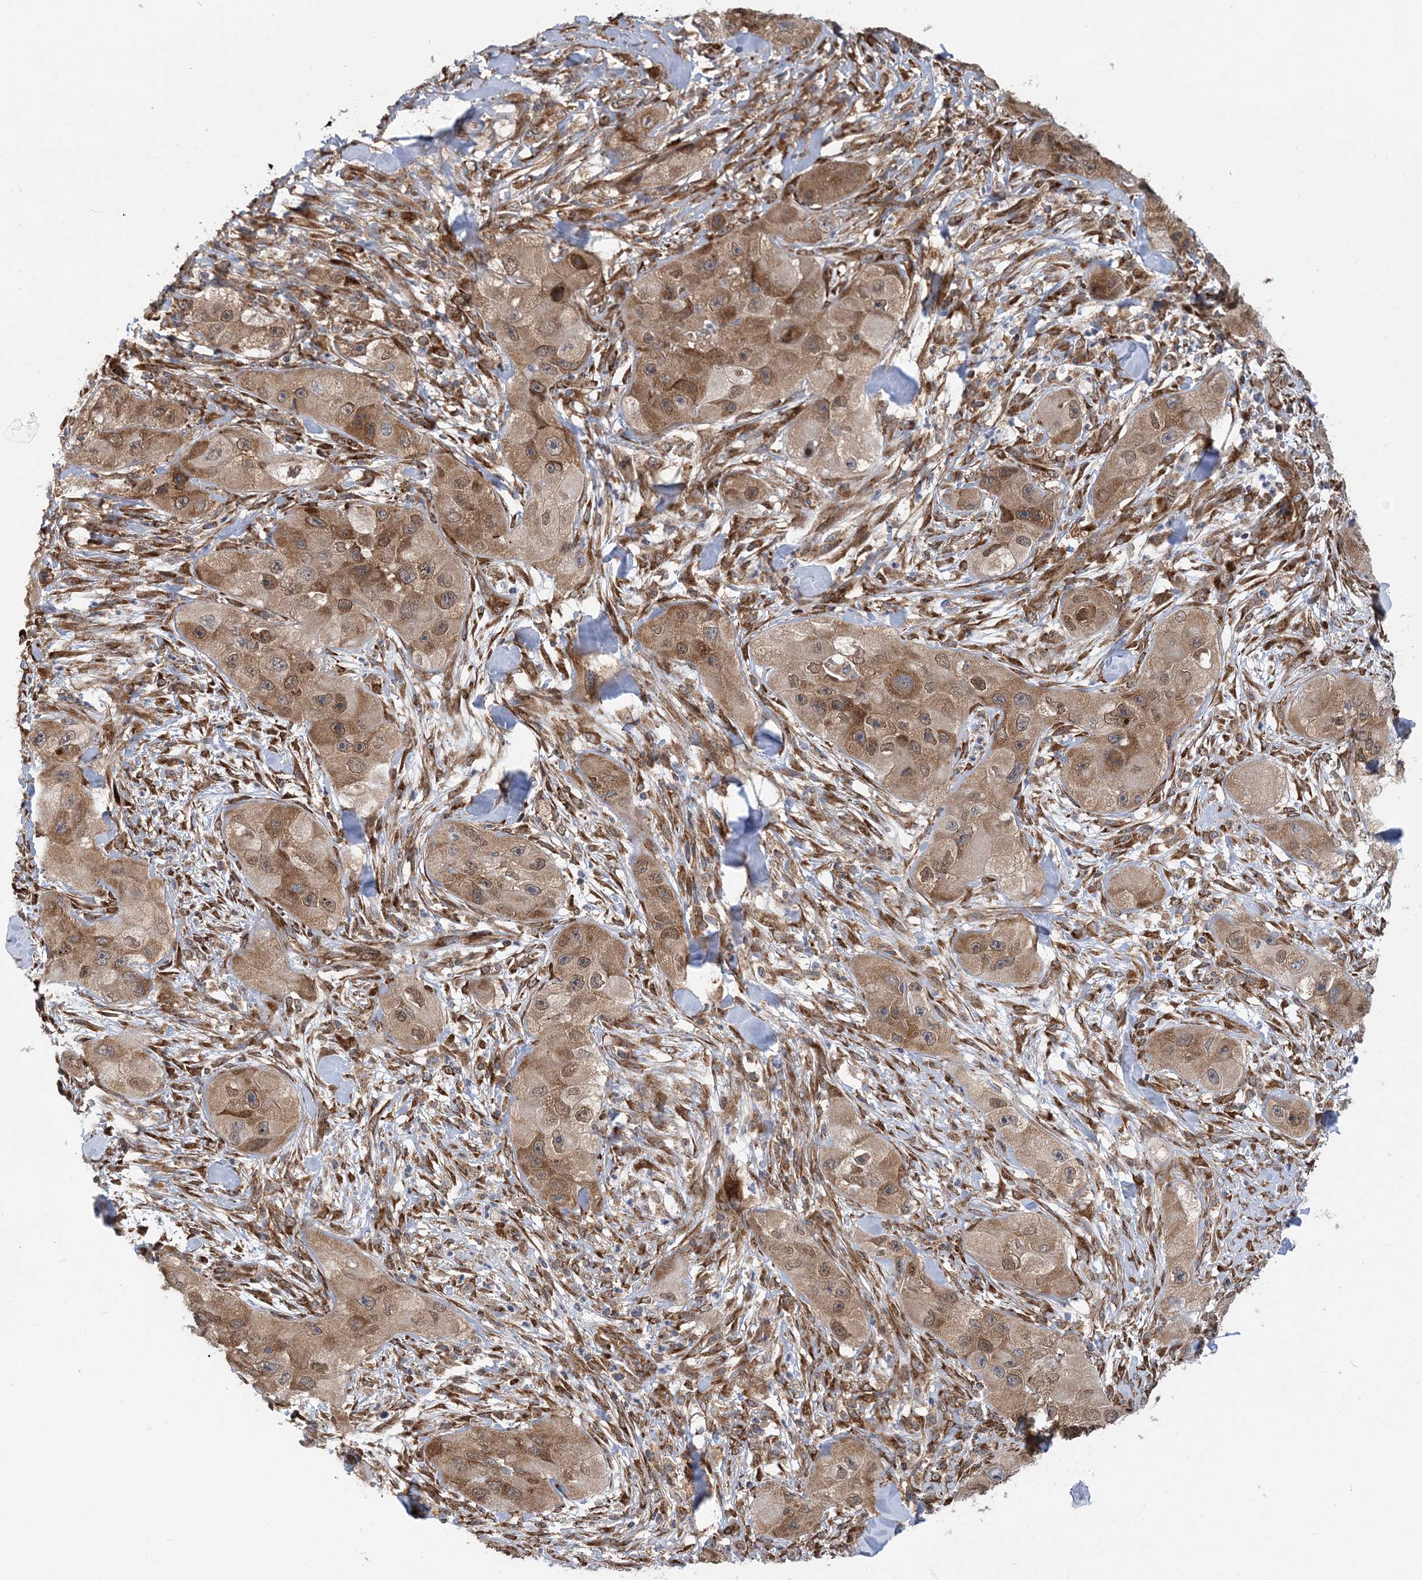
{"staining": {"intensity": "moderate", "quantity": ">75%", "location": "cytoplasmic/membranous,nuclear"}, "tissue": "skin cancer", "cell_type": "Tumor cells", "image_type": "cancer", "snomed": [{"axis": "morphology", "description": "Squamous cell carcinoma, NOS"}, {"axis": "topography", "description": "Skin"}, {"axis": "topography", "description": "Subcutis"}], "caption": "This histopathology image reveals IHC staining of human skin cancer, with medium moderate cytoplasmic/membranous and nuclear staining in approximately >75% of tumor cells.", "gene": "PHF1", "patient": {"sex": "male", "age": 73}}